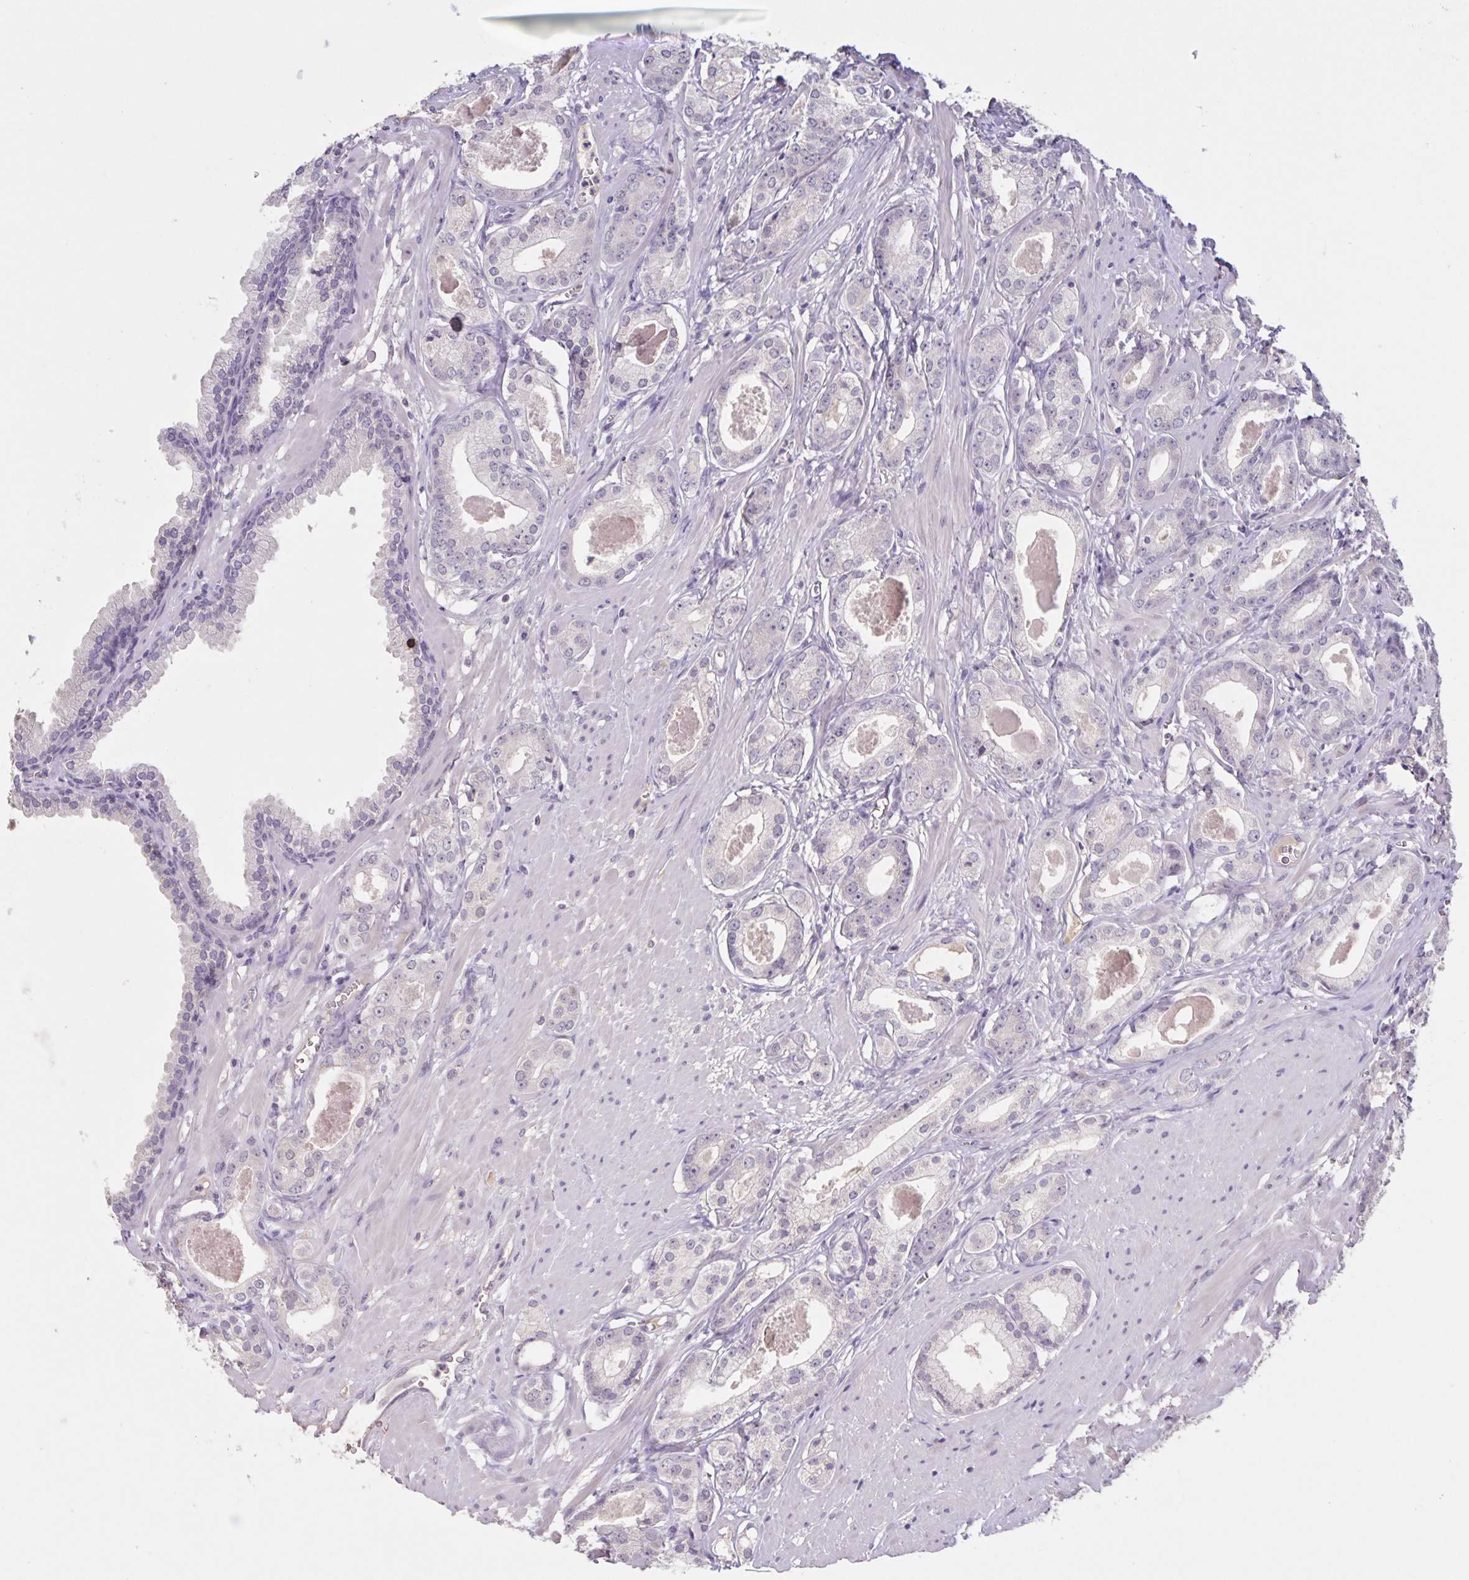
{"staining": {"intensity": "negative", "quantity": "none", "location": "none"}, "tissue": "prostate cancer", "cell_type": "Tumor cells", "image_type": "cancer", "snomed": [{"axis": "morphology", "description": "Adenocarcinoma, NOS"}, {"axis": "morphology", "description": "Adenocarcinoma, Low grade"}, {"axis": "topography", "description": "Prostate"}], "caption": "Protein analysis of prostate cancer (adenocarcinoma) reveals no significant expression in tumor cells.", "gene": "INSL5", "patient": {"sex": "male", "age": 64}}